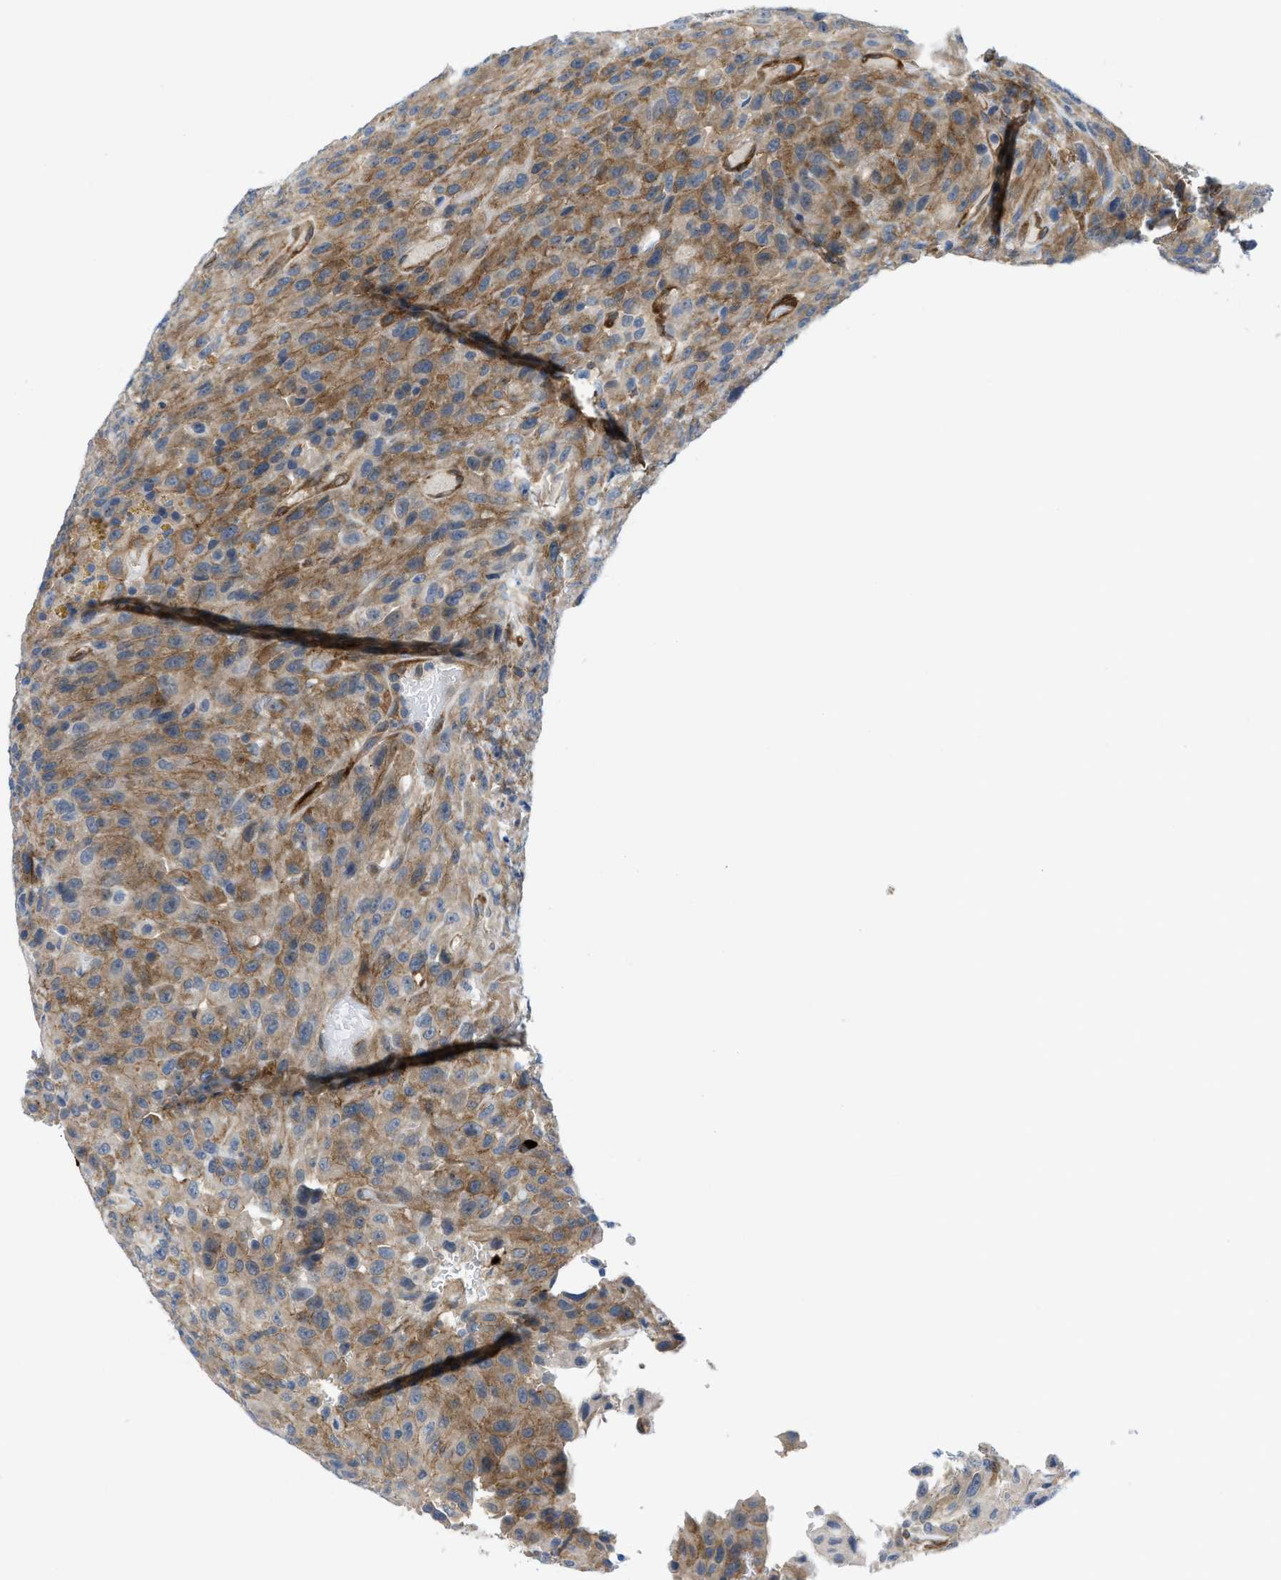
{"staining": {"intensity": "moderate", "quantity": ">75%", "location": "cytoplasmic/membranous"}, "tissue": "urothelial cancer", "cell_type": "Tumor cells", "image_type": "cancer", "snomed": [{"axis": "morphology", "description": "Urothelial carcinoma, High grade"}, {"axis": "topography", "description": "Urinary bladder"}], "caption": "Moderate cytoplasmic/membranous protein staining is seen in approximately >75% of tumor cells in urothelial cancer. Nuclei are stained in blue.", "gene": "PDLIM5", "patient": {"sex": "male", "age": 66}}